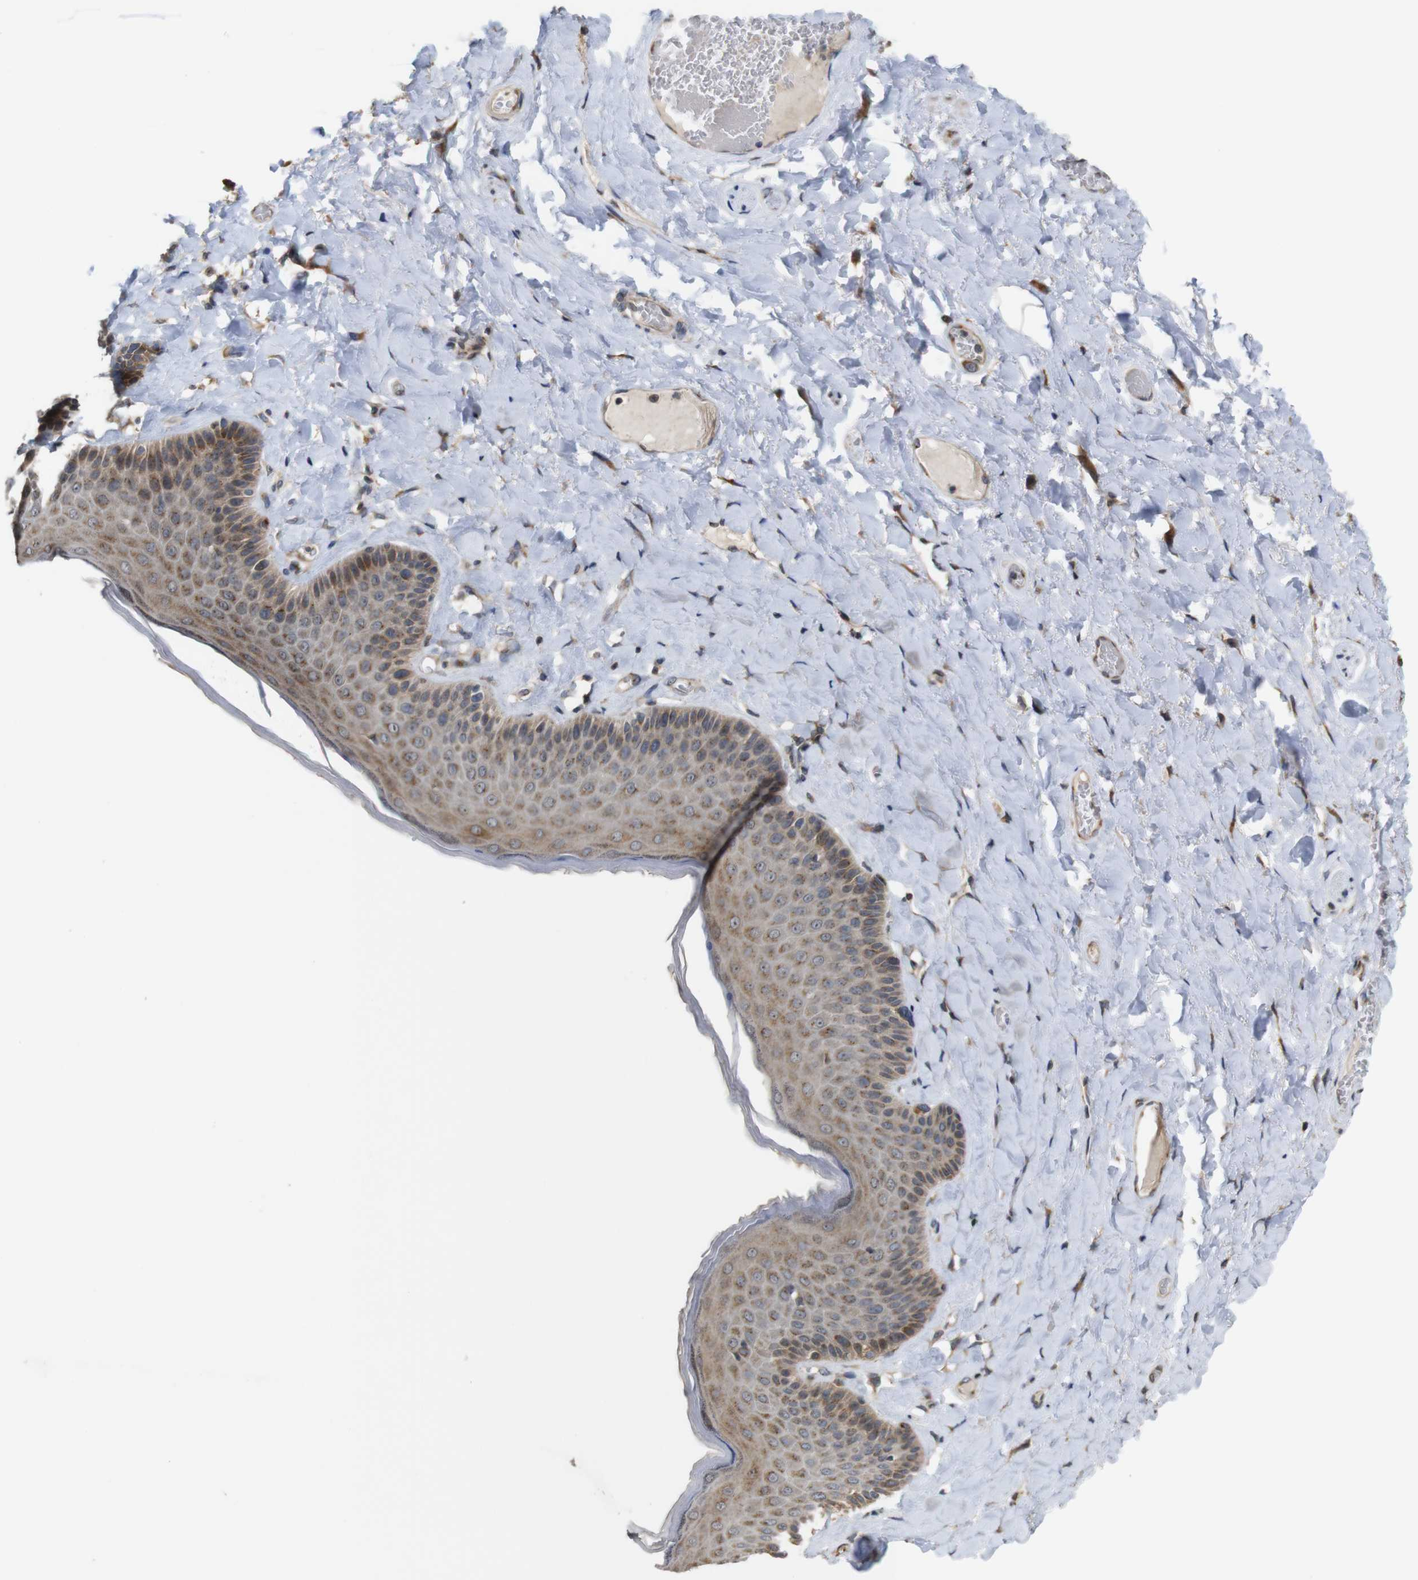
{"staining": {"intensity": "moderate", "quantity": ">75%", "location": "cytoplasmic/membranous"}, "tissue": "skin", "cell_type": "Epidermal cells", "image_type": "normal", "snomed": [{"axis": "morphology", "description": "Normal tissue, NOS"}, {"axis": "topography", "description": "Anal"}], "caption": "Moderate cytoplasmic/membranous expression for a protein is present in approximately >75% of epidermal cells of benign skin using immunohistochemistry (IHC).", "gene": "EFCAB14", "patient": {"sex": "male", "age": 69}}